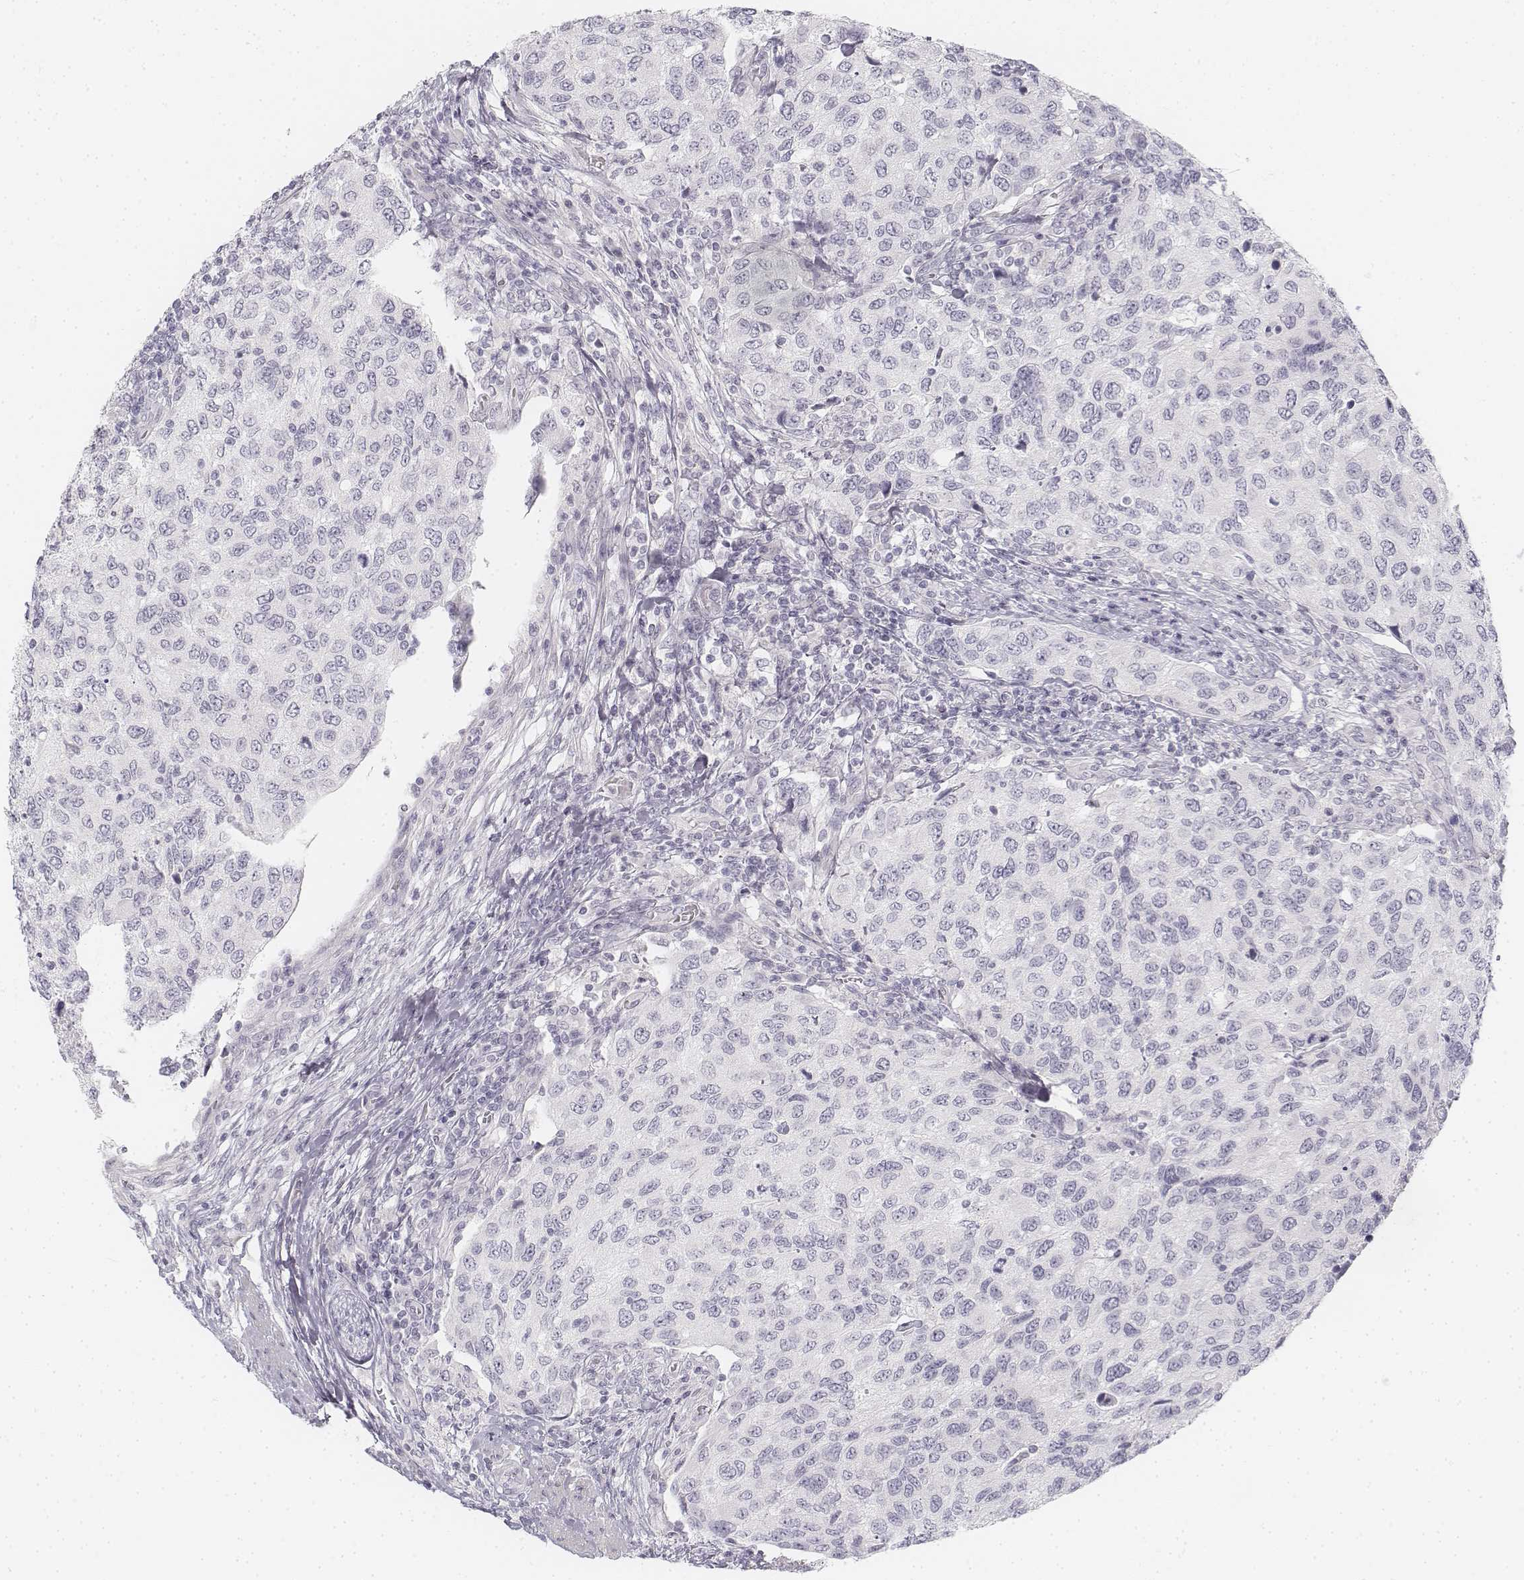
{"staining": {"intensity": "negative", "quantity": "none", "location": "none"}, "tissue": "urothelial cancer", "cell_type": "Tumor cells", "image_type": "cancer", "snomed": [{"axis": "morphology", "description": "Urothelial carcinoma, High grade"}, {"axis": "topography", "description": "Urinary bladder"}], "caption": "Urothelial cancer was stained to show a protein in brown. There is no significant expression in tumor cells.", "gene": "KRT25", "patient": {"sex": "female", "age": 78}}